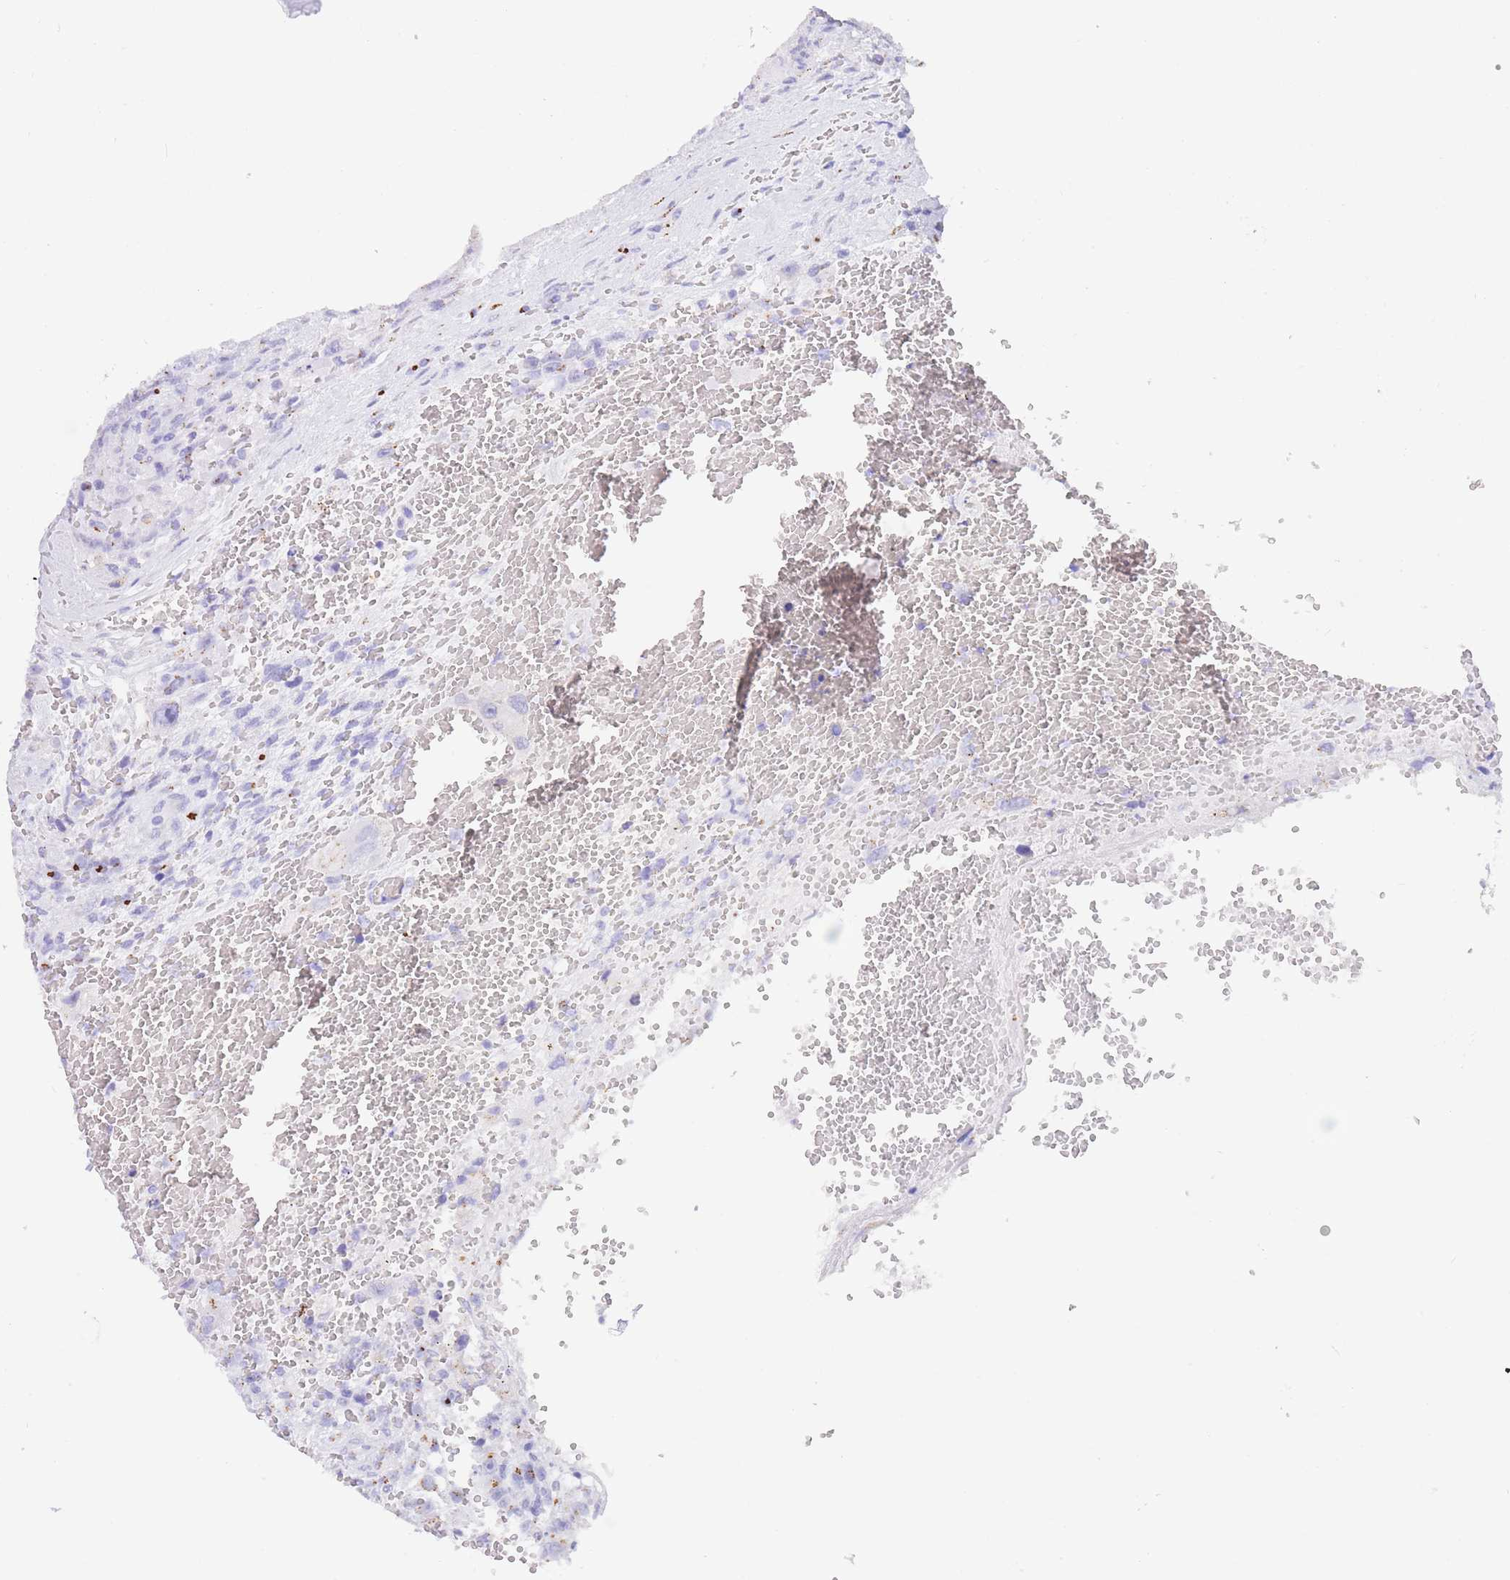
{"staining": {"intensity": "moderate", "quantity": "<25%", "location": "cytoplasmic/membranous"}, "tissue": "testis cancer", "cell_type": "Tumor cells", "image_type": "cancer", "snomed": [{"axis": "morphology", "description": "Carcinoma, Embryonal, NOS"}, {"axis": "topography", "description": "Testis"}], "caption": "Approximately <25% of tumor cells in testis cancer (embryonal carcinoma) reveal moderate cytoplasmic/membranous protein expression as visualized by brown immunohistochemical staining.", "gene": "FAM3C", "patient": {"sex": "male", "age": 26}}